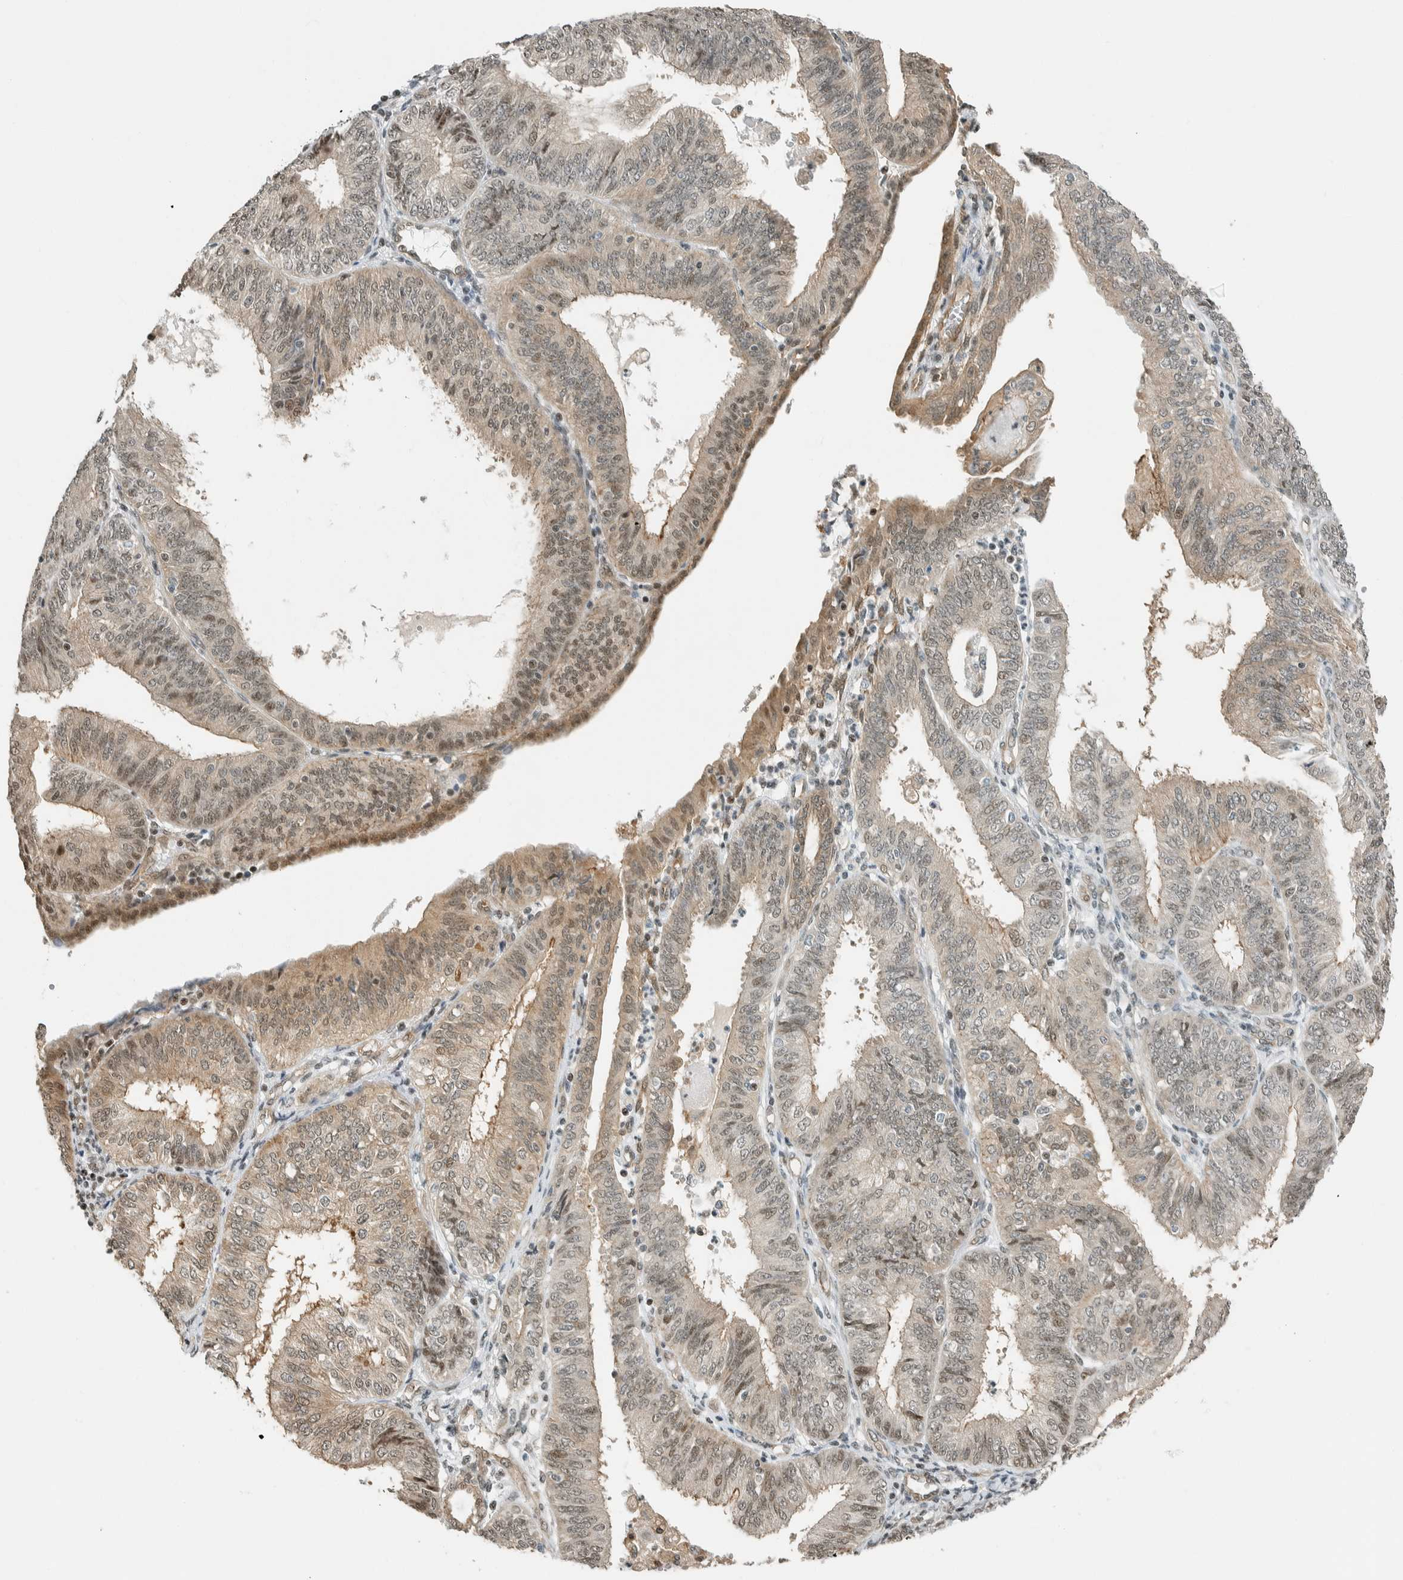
{"staining": {"intensity": "weak", "quantity": "25%-75%", "location": "cytoplasmic/membranous,nuclear"}, "tissue": "endometrial cancer", "cell_type": "Tumor cells", "image_type": "cancer", "snomed": [{"axis": "morphology", "description": "Adenocarcinoma, NOS"}, {"axis": "topography", "description": "Endometrium"}], "caption": "This is an image of immunohistochemistry (IHC) staining of endometrial cancer (adenocarcinoma), which shows weak positivity in the cytoplasmic/membranous and nuclear of tumor cells.", "gene": "NIBAN2", "patient": {"sex": "female", "age": 58}}